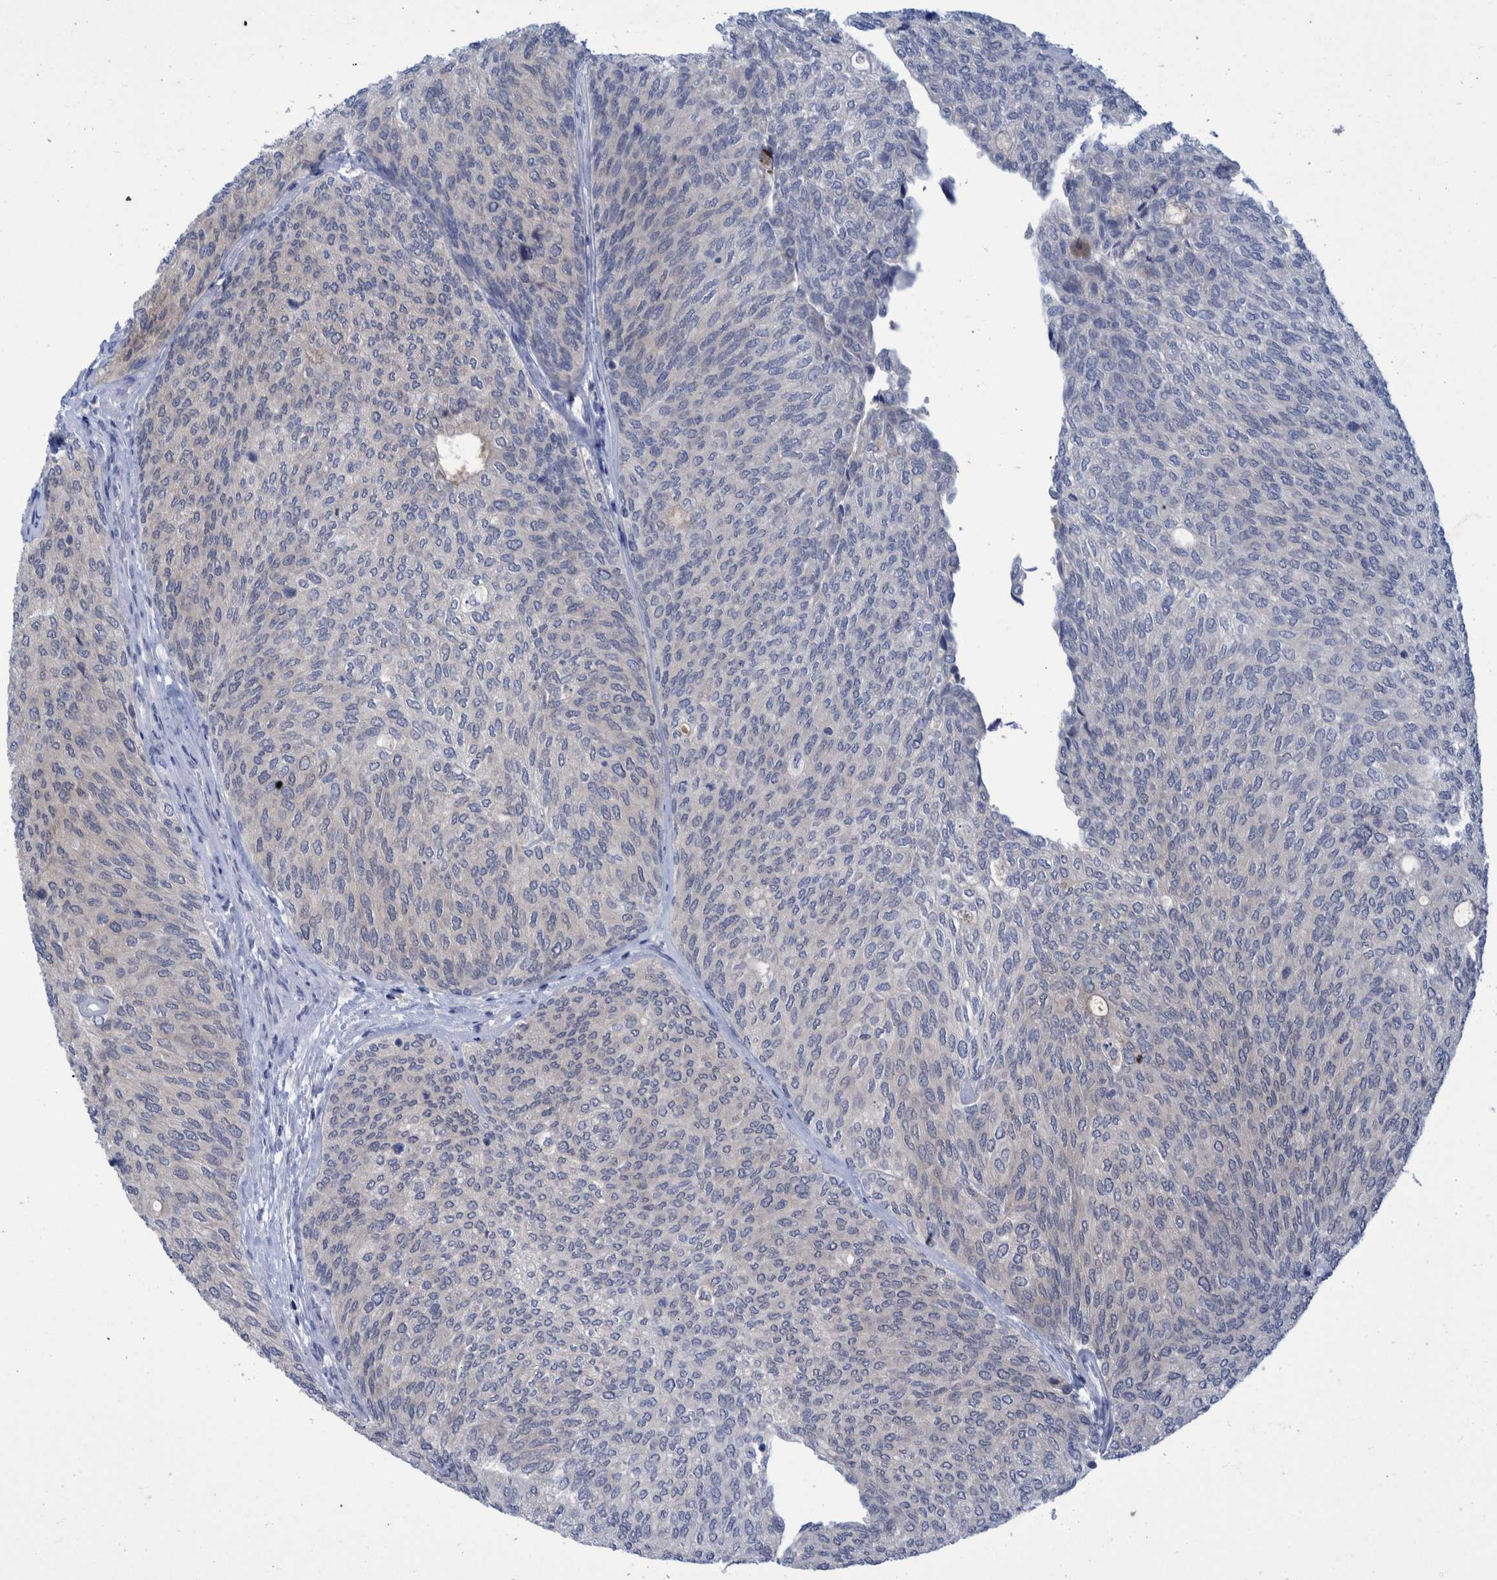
{"staining": {"intensity": "moderate", "quantity": "<25%", "location": "cytoplasmic/membranous"}, "tissue": "urothelial cancer", "cell_type": "Tumor cells", "image_type": "cancer", "snomed": [{"axis": "morphology", "description": "Urothelial carcinoma, Low grade"}, {"axis": "topography", "description": "Urinary bladder"}], "caption": "Protein positivity by IHC displays moderate cytoplasmic/membranous expression in about <25% of tumor cells in low-grade urothelial carcinoma.", "gene": "PCYT2", "patient": {"sex": "female", "age": 79}}